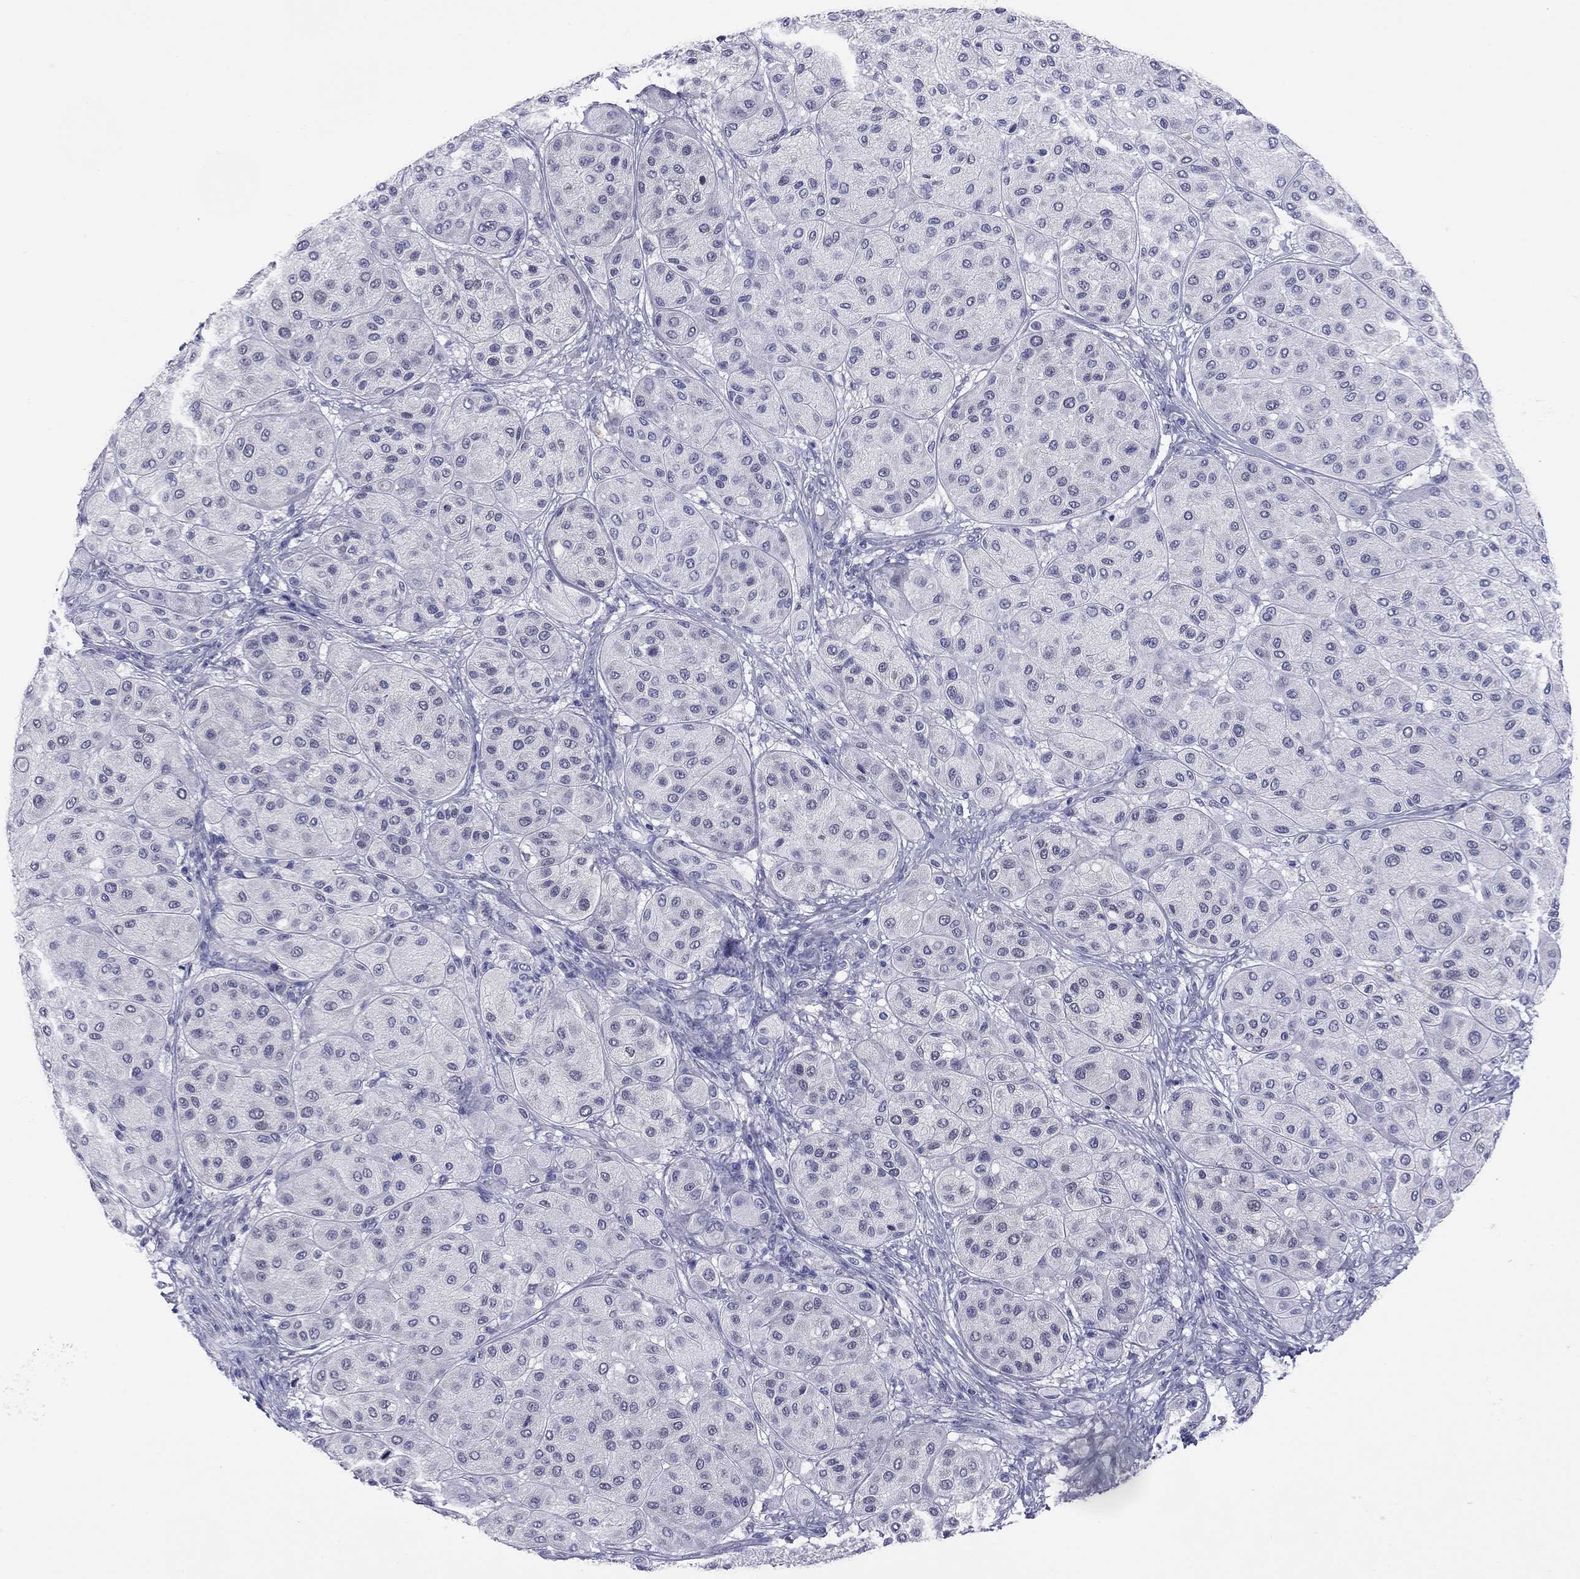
{"staining": {"intensity": "negative", "quantity": "none", "location": "none"}, "tissue": "melanoma", "cell_type": "Tumor cells", "image_type": "cancer", "snomed": [{"axis": "morphology", "description": "Malignant melanoma, Metastatic site"}, {"axis": "topography", "description": "Smooth muscle"}], "caption": "Tumor cells are negative for brown protein staining in malignant melanoma (metastatic site).", "gene": "ARMC12", "patient": {"sex": "male", "age": 41}}